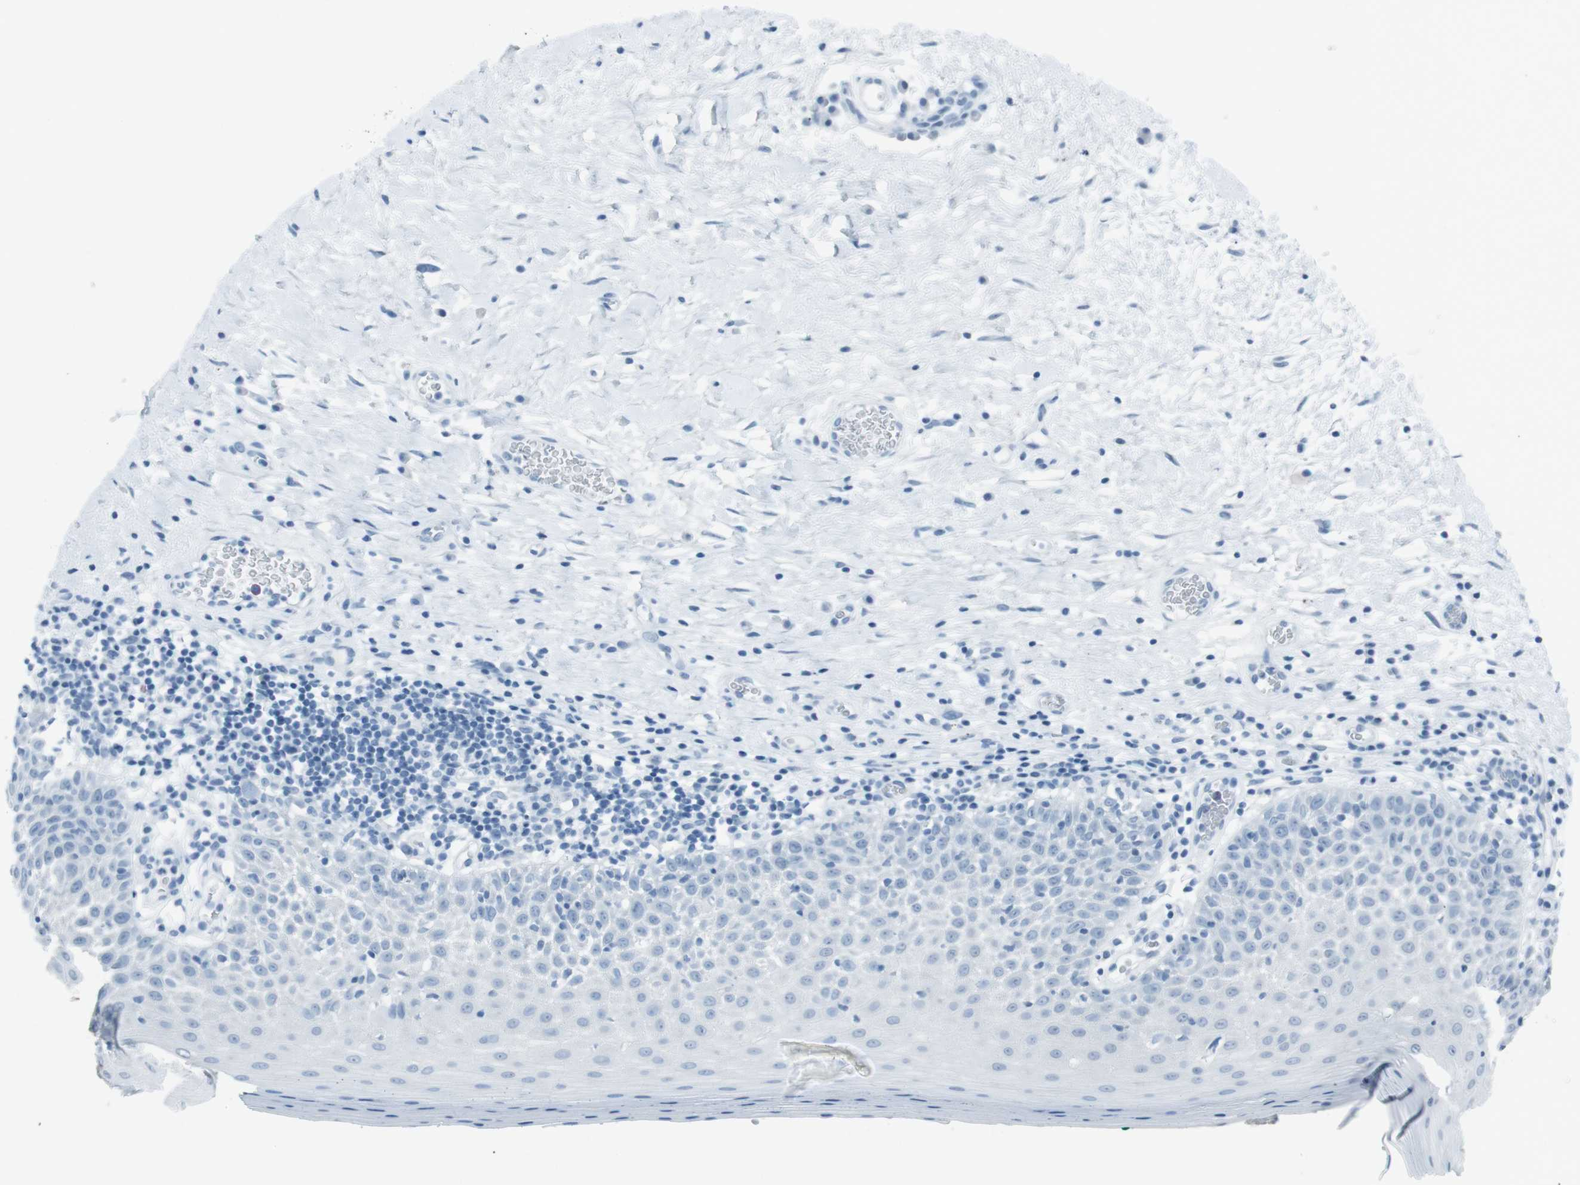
{"staining": {"intensity": "negative", "quantity": "none", "location": "none"}, "tissue": "oral mucosa", "cell_type": "Squamous epithelial cells", "image_type": "normal", "snomed": [{"axis": "morphology", "description": "Normal tissue, NOS"}, {"axis": "topography", "description": "Skeletal muscle"}, {"axis": "topography", "description": "Oral tissue"}], "caption": "High magnification brightfield microscopy of benign oral mucosa stained with DAB (brown) and counterstained with hematoxylin (blue): squamous epithelial cells show no significant positivity.", "gene": "TMEM207", "patient": {"sex": "male", "age": 58}}